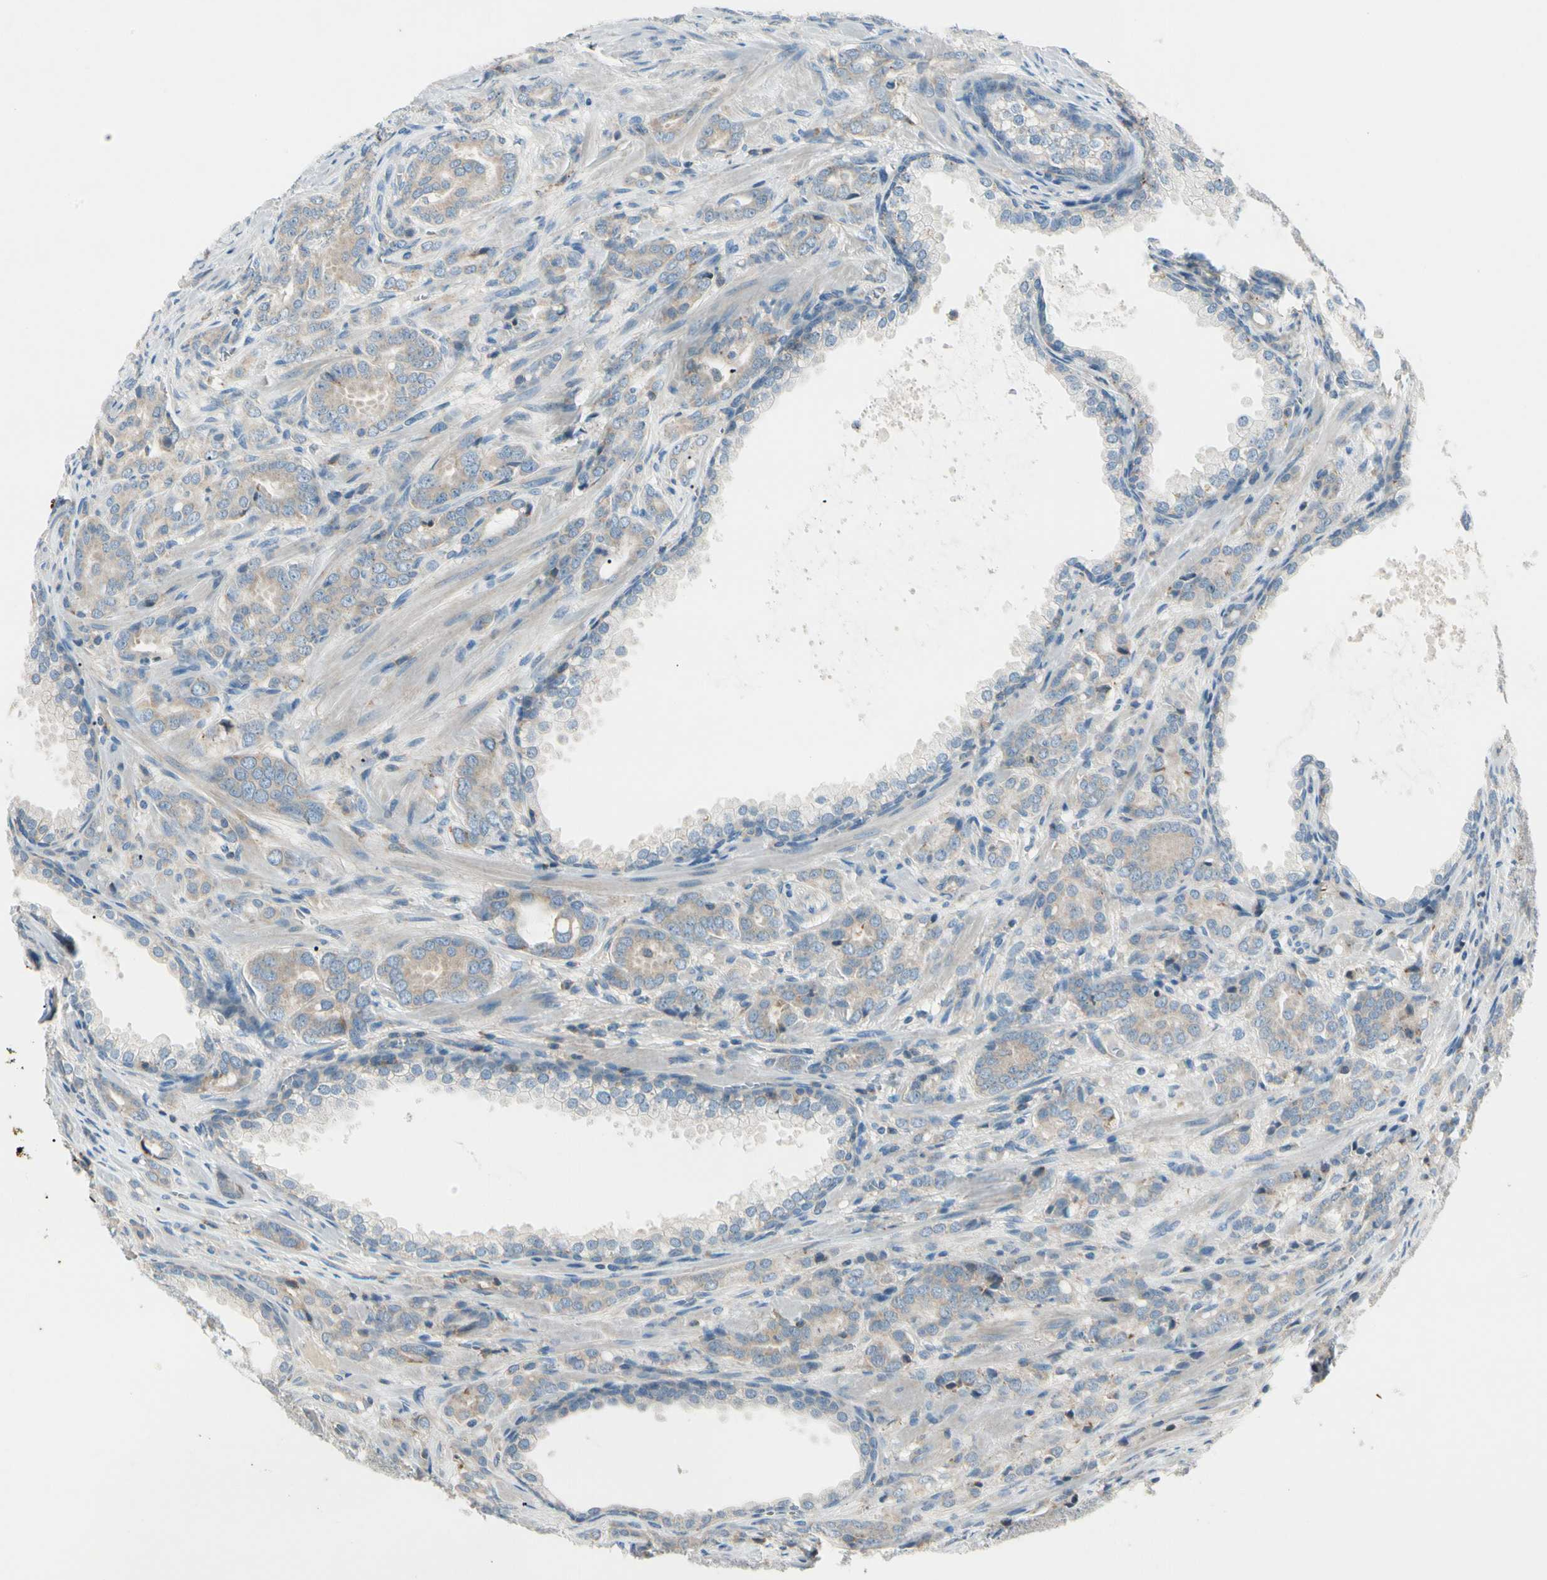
{"staining": {"intensity": "weak", "quantity": ">75%", "location": "cytoplasmic/membranous"}, "tissue": "prostate cancer", "cell_type": "Tumor cells", "image_type": "cancer", "snomed": [{"axis": "morphology", "description": "Adenocarcinoma, High grade"}, {"axis": "topography", "description": "Prostate"}], "caption": "Prostate high-grade adenocarcinoma stained for a protein demonstrates weak cytoplasmic/membranous positivity in tumor cells. Ihc stains the protein in brown and the nuclei are stained blue.", "gene": "CDH6", "patient": {"sex": "male", "age": 64}}